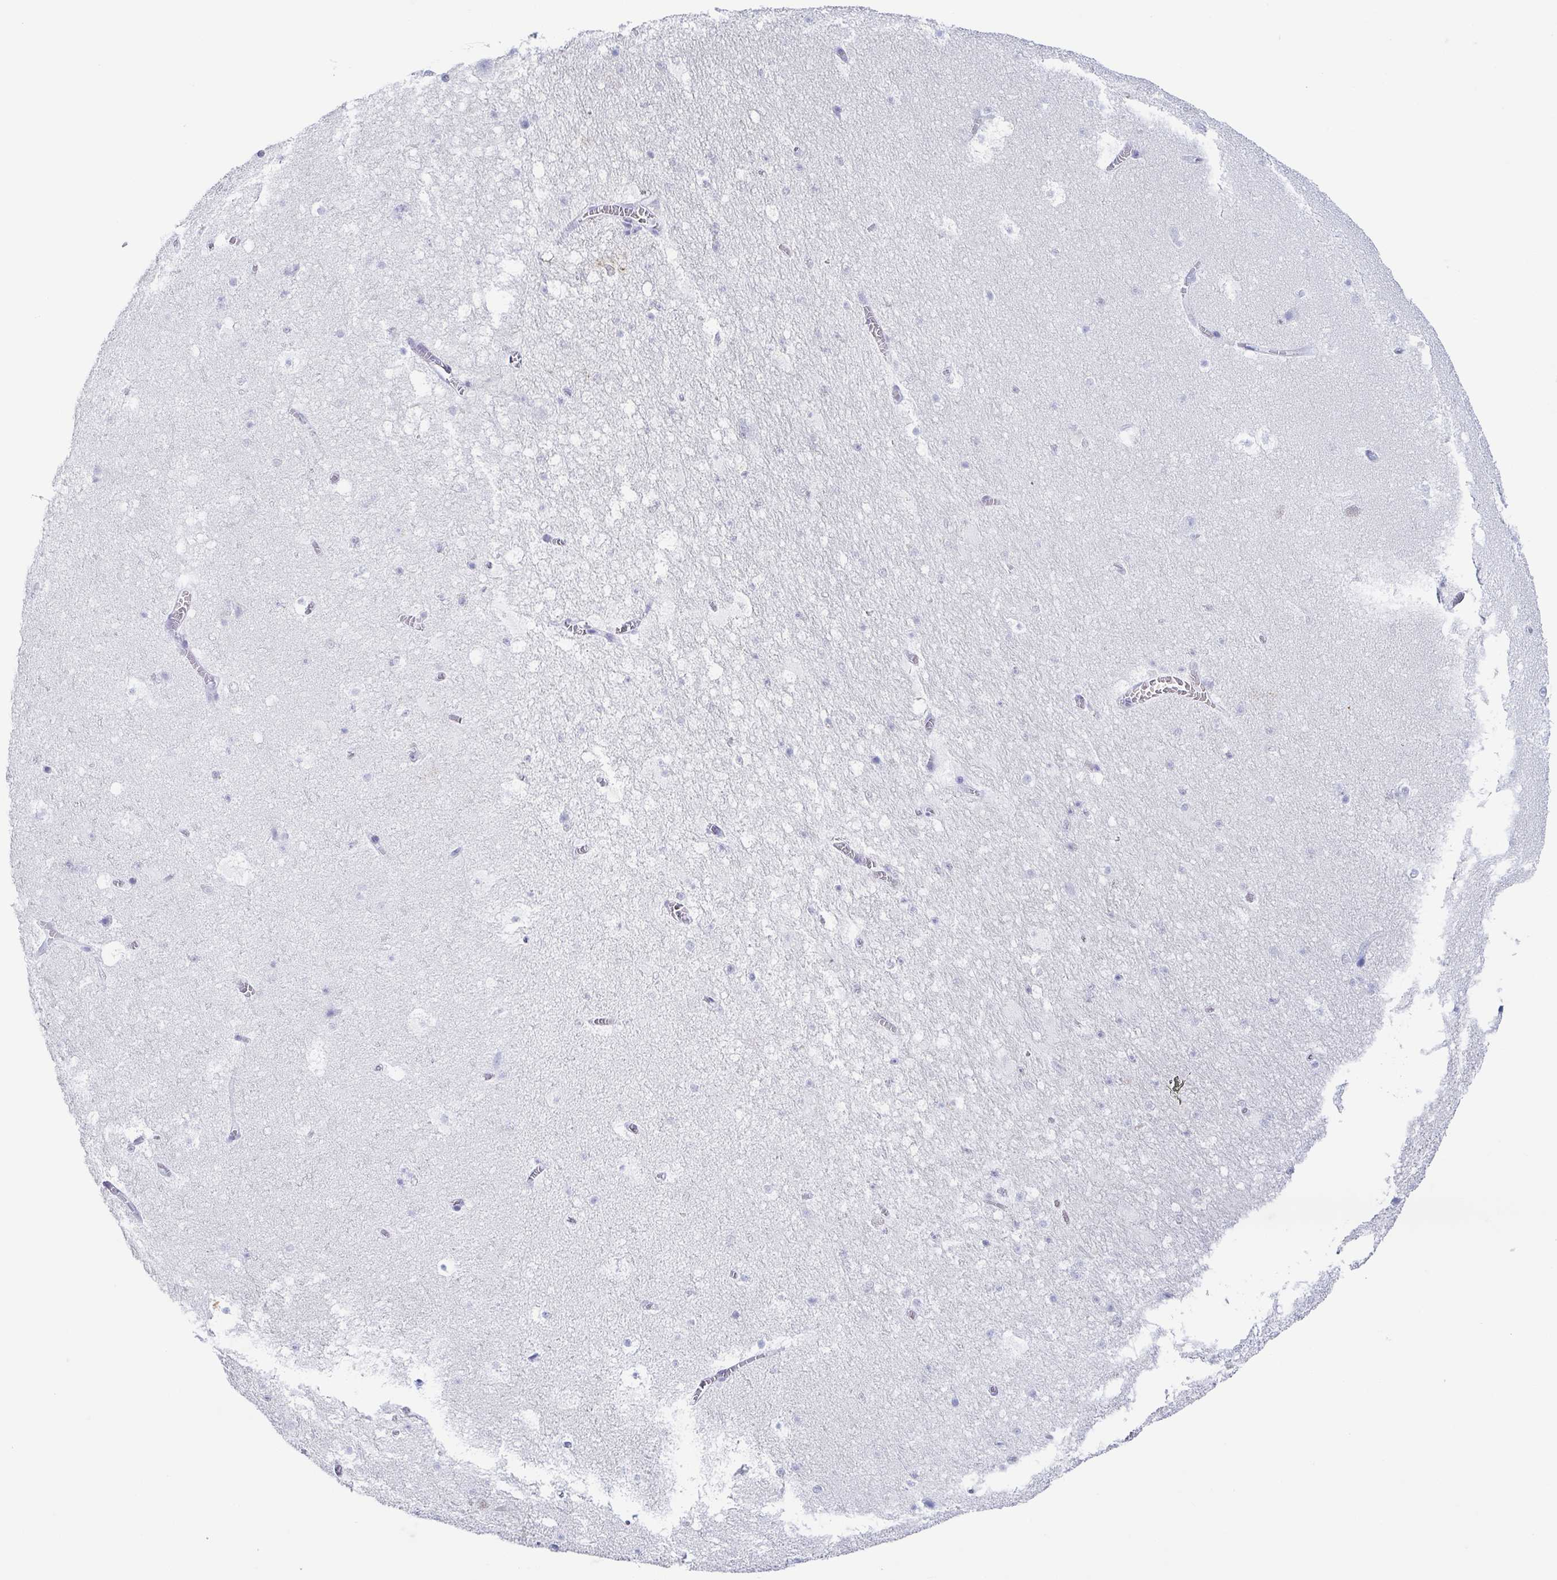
{"staining": {"intensity": "negative", "quantity": "none", "location": "none"}, "tissue": "hippocampus", "cell_type": "Glial cells", "image_type": "normal", "snomed": [{"axis": "morphology", "description": "Normal tissue, NOS"}, {"axis": "topography", "description": "Hippocampus"}], "caption": "Immunohistochemistry histopathology image of benign human hippocampus stained for a protein (brown), which exhibits no expression in glial cells. The staining was performed using DAB to visualize the protein expression in brown, while the nuclei were stained in blue with hematoxylin (Magnification: 20x).", "gene": "ZG16B", "patient": {"sex": "female", "age": 42}}